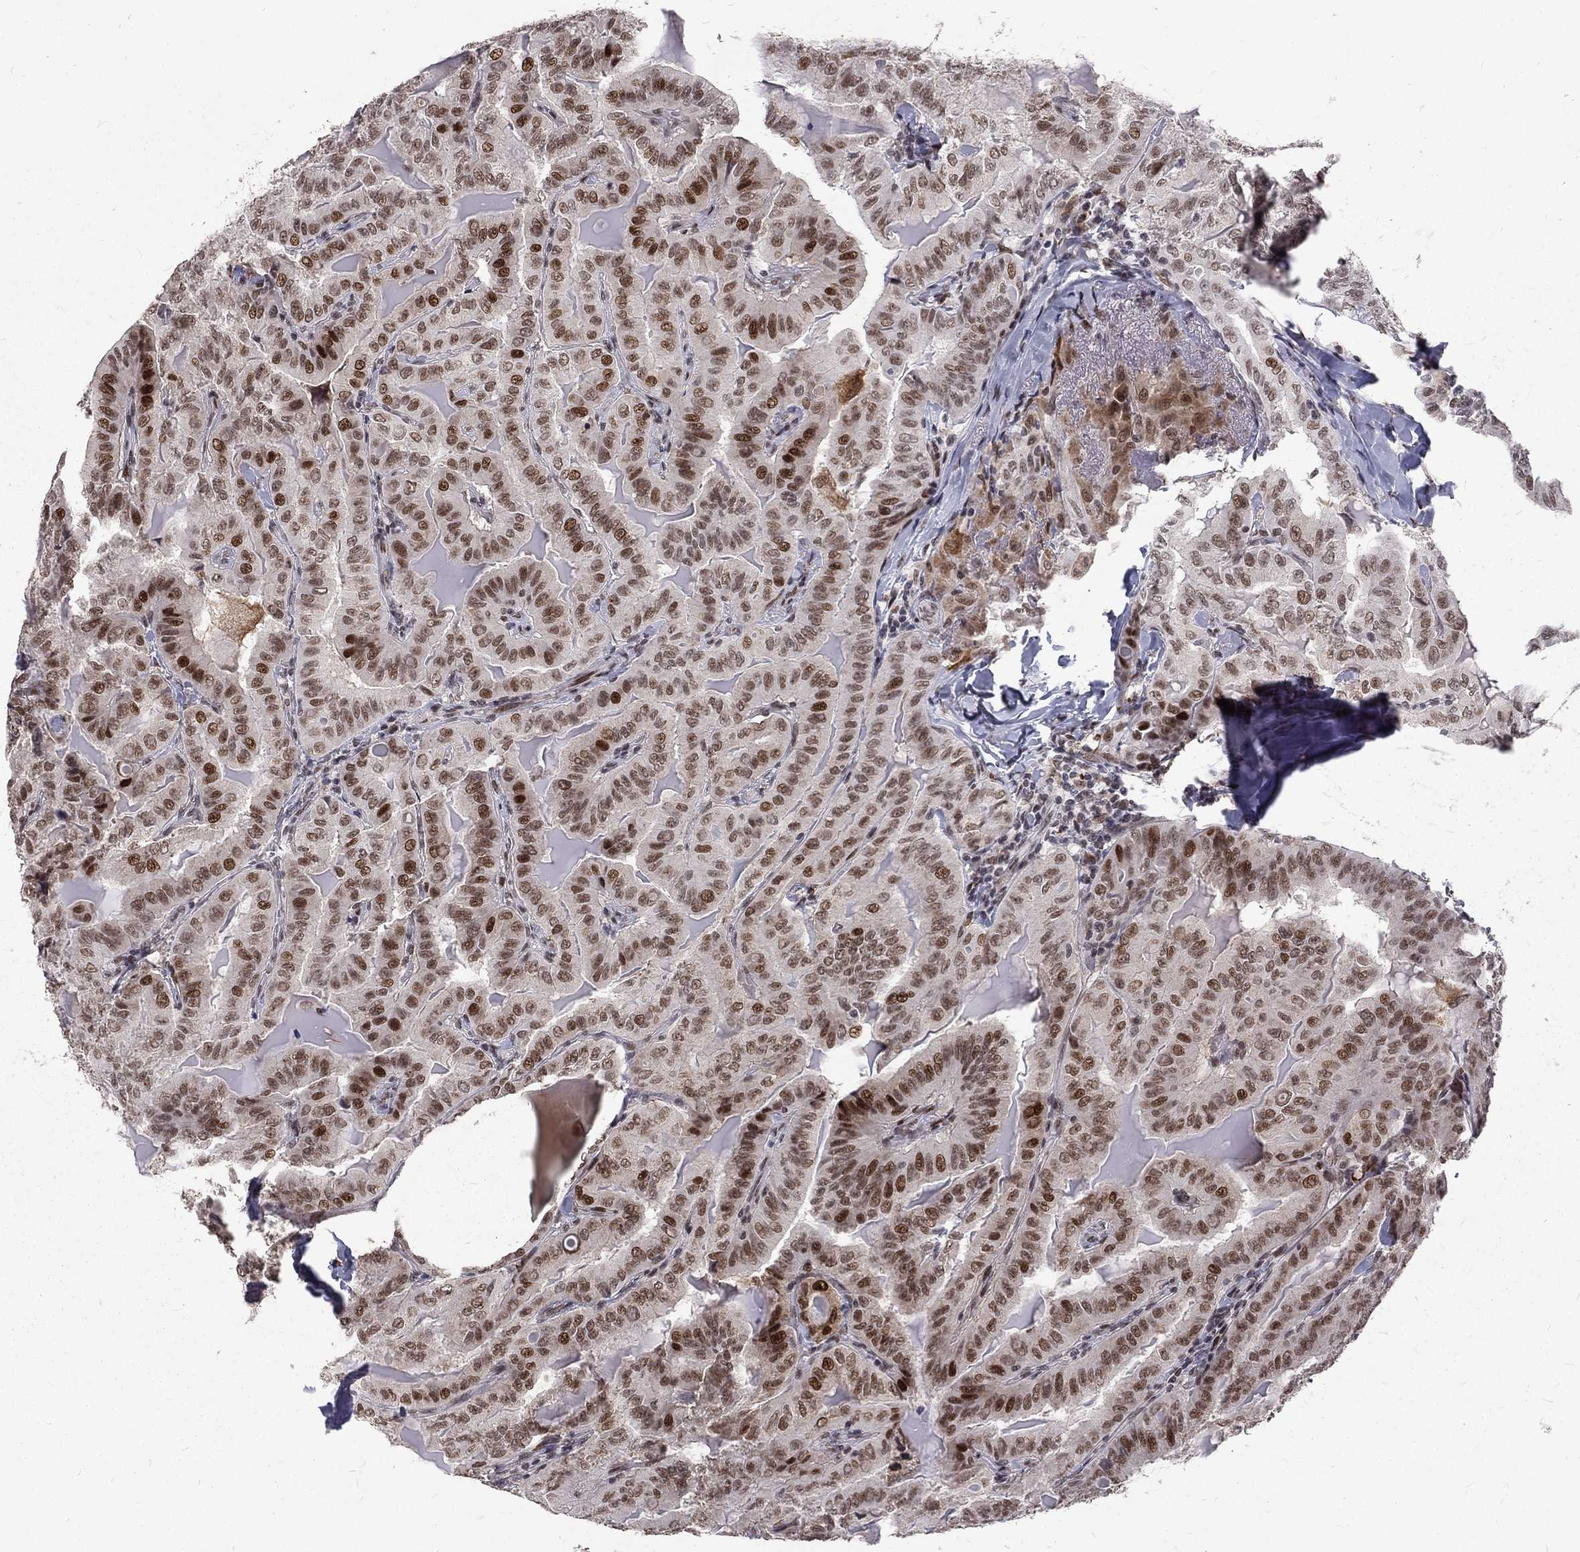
{"staining": {"intensity": "strong", "quantity": ">75%", "location": "nuclear"}, "tissue": "thyroid cancer", "cell_type": "Tumor cells", "image_type": "cancer", "snomed": [{"axis": "morphology", "description": "Papillary adenocarcinoma, NOS"}, {"axis": "topography", "description": "Thyroid gland"}], "caption": "DAB immunohistochemical staining of thyroid cancer (papillary adenocarcinoma) exhibits strong nuclear protein expression in approximately >75% of tumor cells. Ihc stains the protein of interest in brown and the nuclei are stained blue.", "gene": "TCEAL1", "patient": {"sex": "female", "age": 68}}